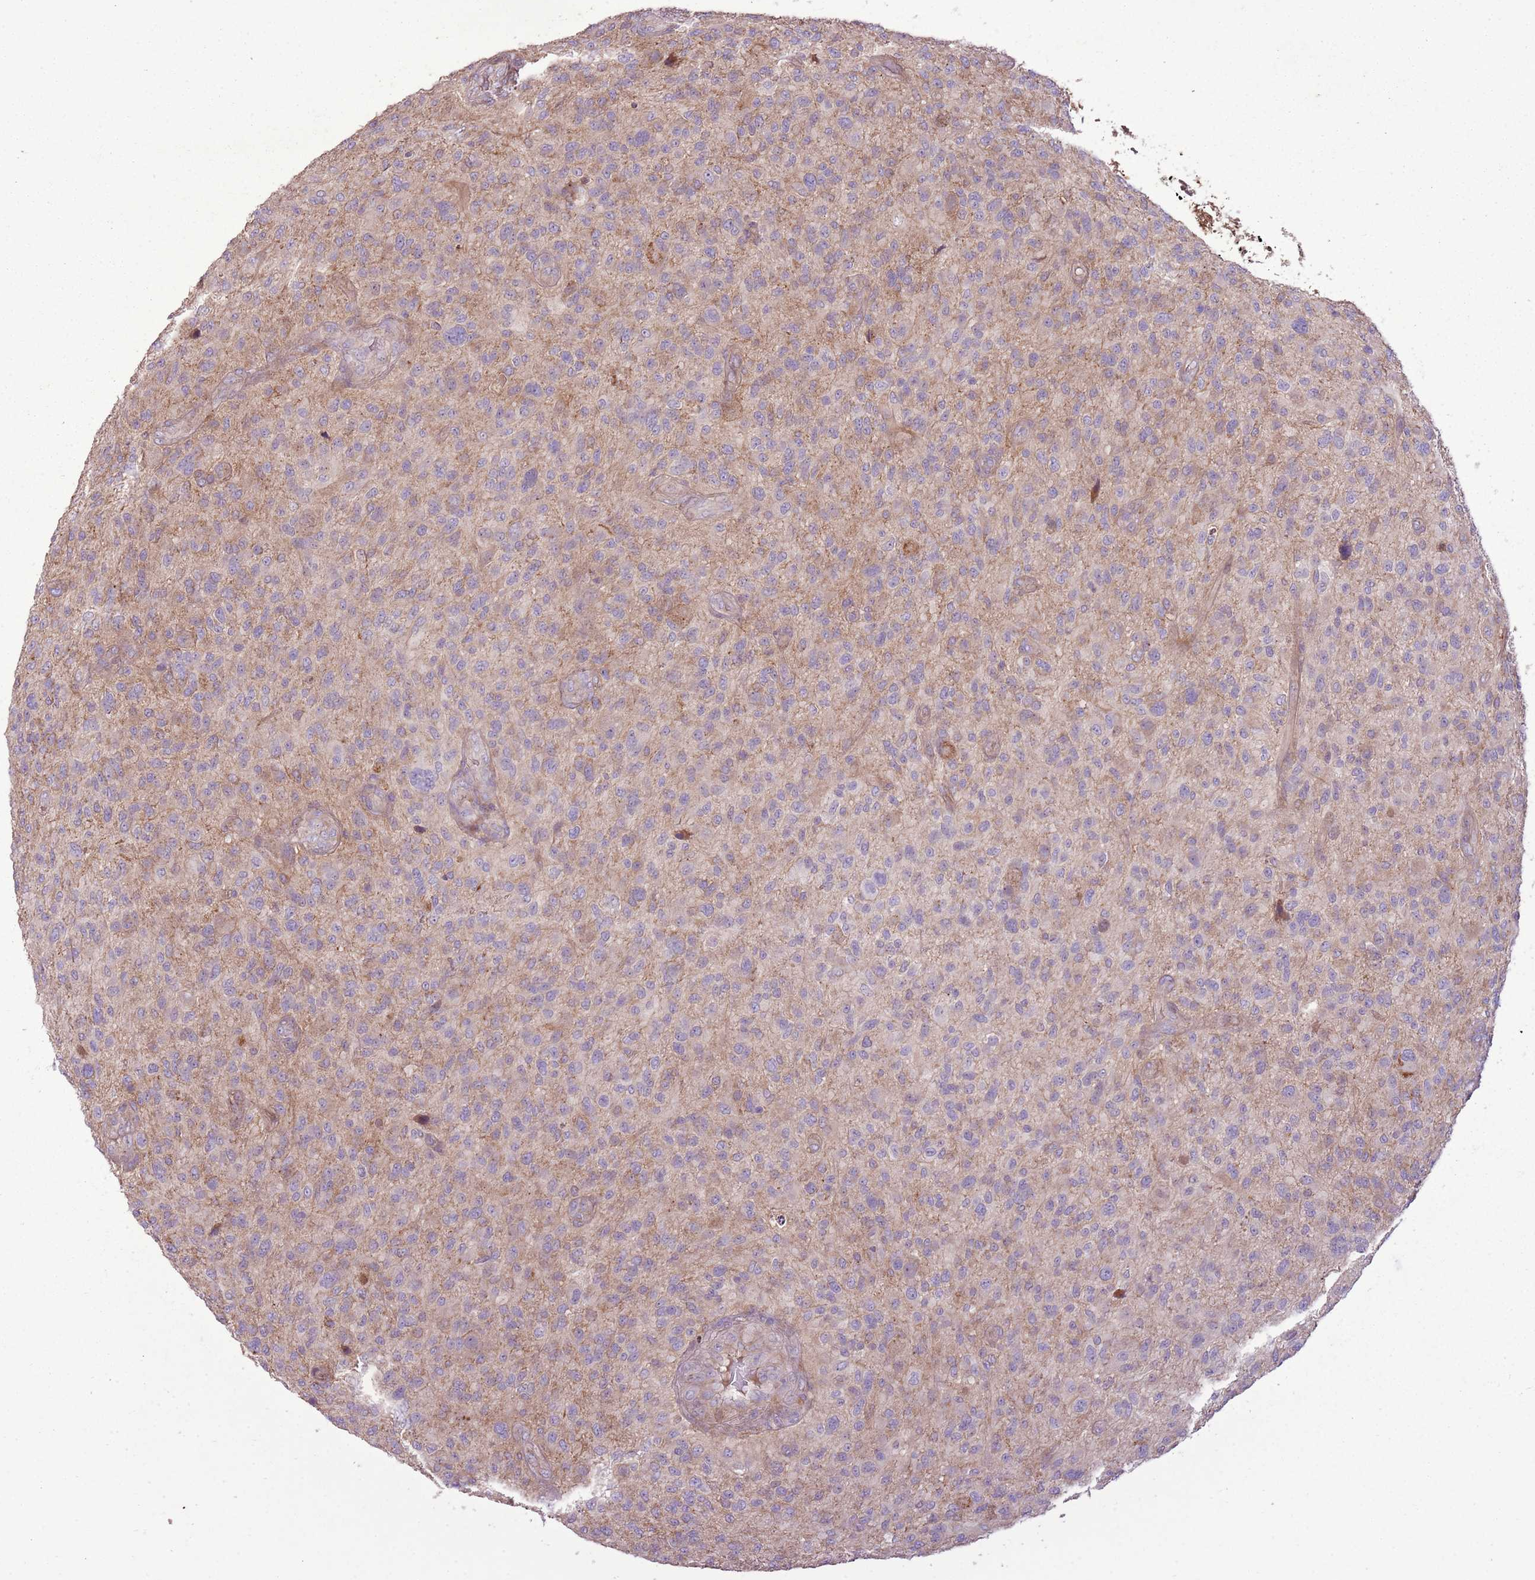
{"staining": {"intensity": "negative", "quantity": "none", "location": "none"}, "tissue": "glioma", "cell_type": "Tumor cells", "image_type": "cancer", "snomed": [{"axis": "morphology", "description": "Glioma, malignant, High grade"}, {"axis": "topography", "description": "Brain"}], "caption": "This is an immunohistochemistry (IHC) image of glioma. There is no positivity in tumor cells.", "gene": "ANKRD24", "patient": {"sex": "male", "age": 47}}